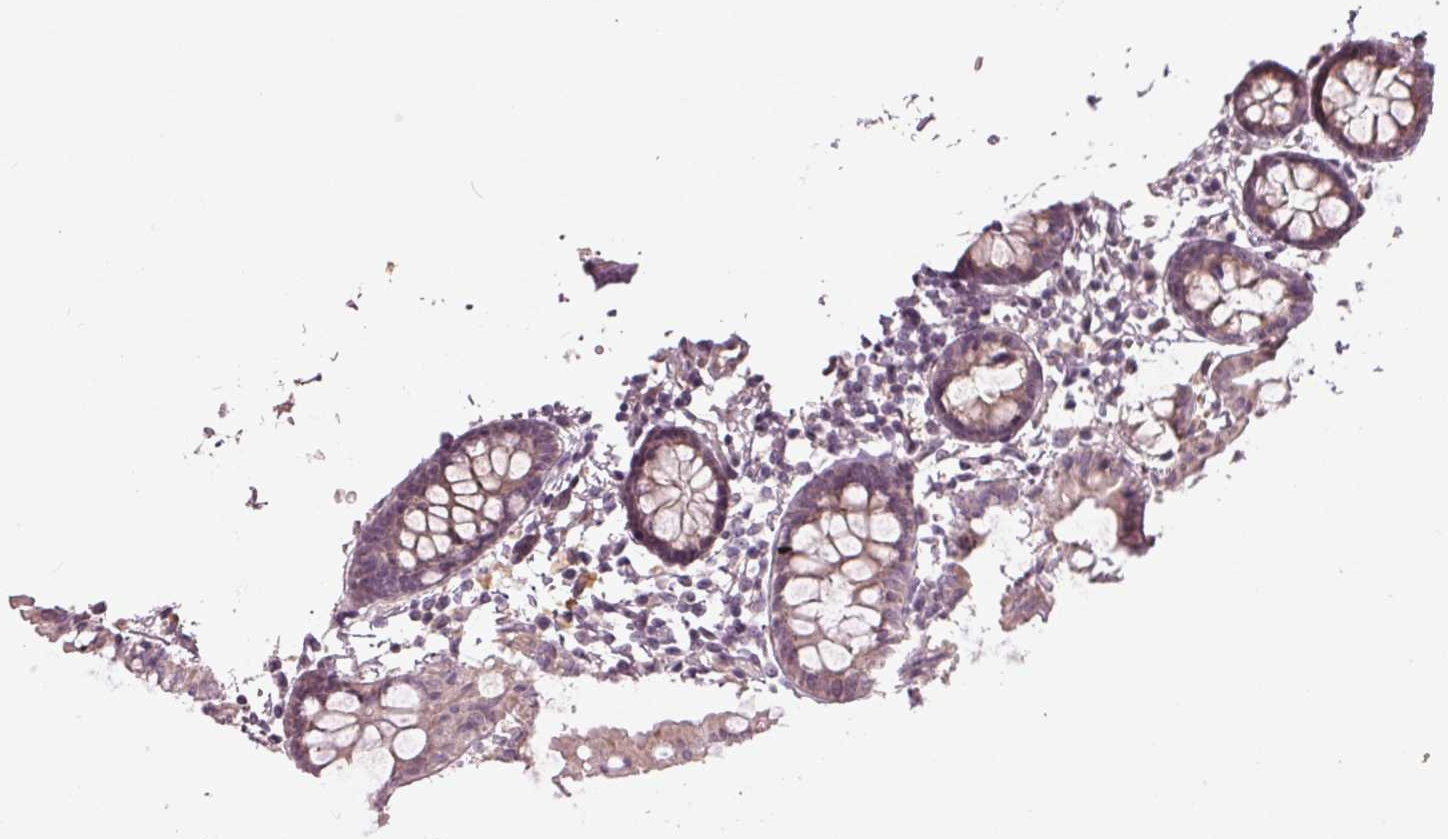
{"staining": {"intensity": "moderate", "quantity": "<25%", "location": "nuclear"}, "tissue": "colon", "cell_type": "Endothelial cells", "image_type": "normal", "snomed": [{"axis": "morphology", "description": "Normal tissue, NOS"}, {"axis": "topography", "description": "Colon"}], "caption": "A brown stain highlights moderate nuclear expression of a protein in endothelial cells of unremarkable colon.", "gene": "ZNF605", "patient": {"sex": "female", "age": 84}}